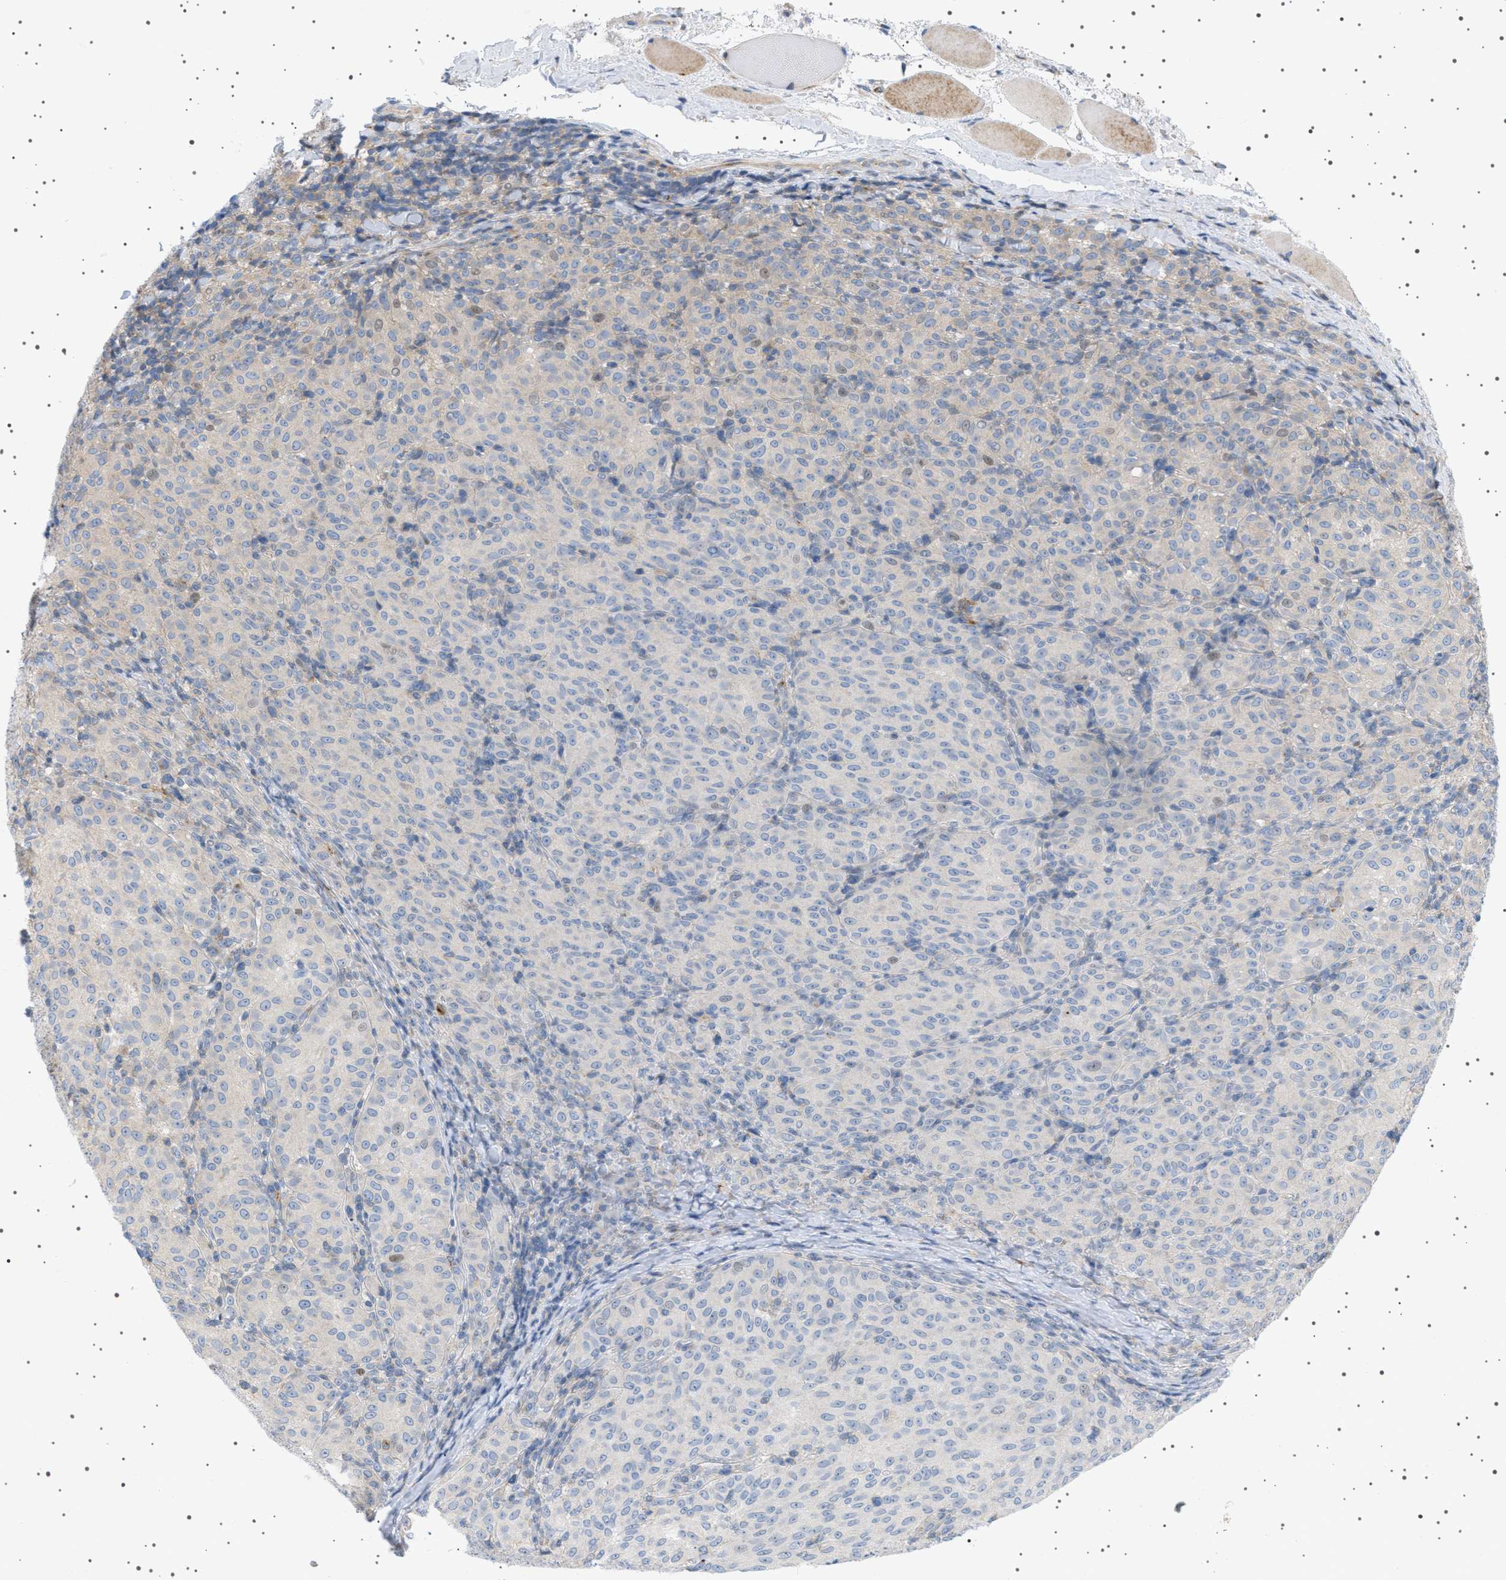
{"staining": {"intensity": "negative", "quantity": "none", "location": "none"}, "tissue": "melanoma", "cell_type": "Tumor cells", "image_type": "cancer", "snomed": [{"axis": "morphology", "description": "Malignant melanoma, NOS"}, {"axis": "topography", "description": "Skin"}], "caption": "Melanoma was stained to show a protein in brown. There is no significant positivity in tumor cells.", "gene": "ADCY10", "patient": {"sex": "female", "age": 72}}